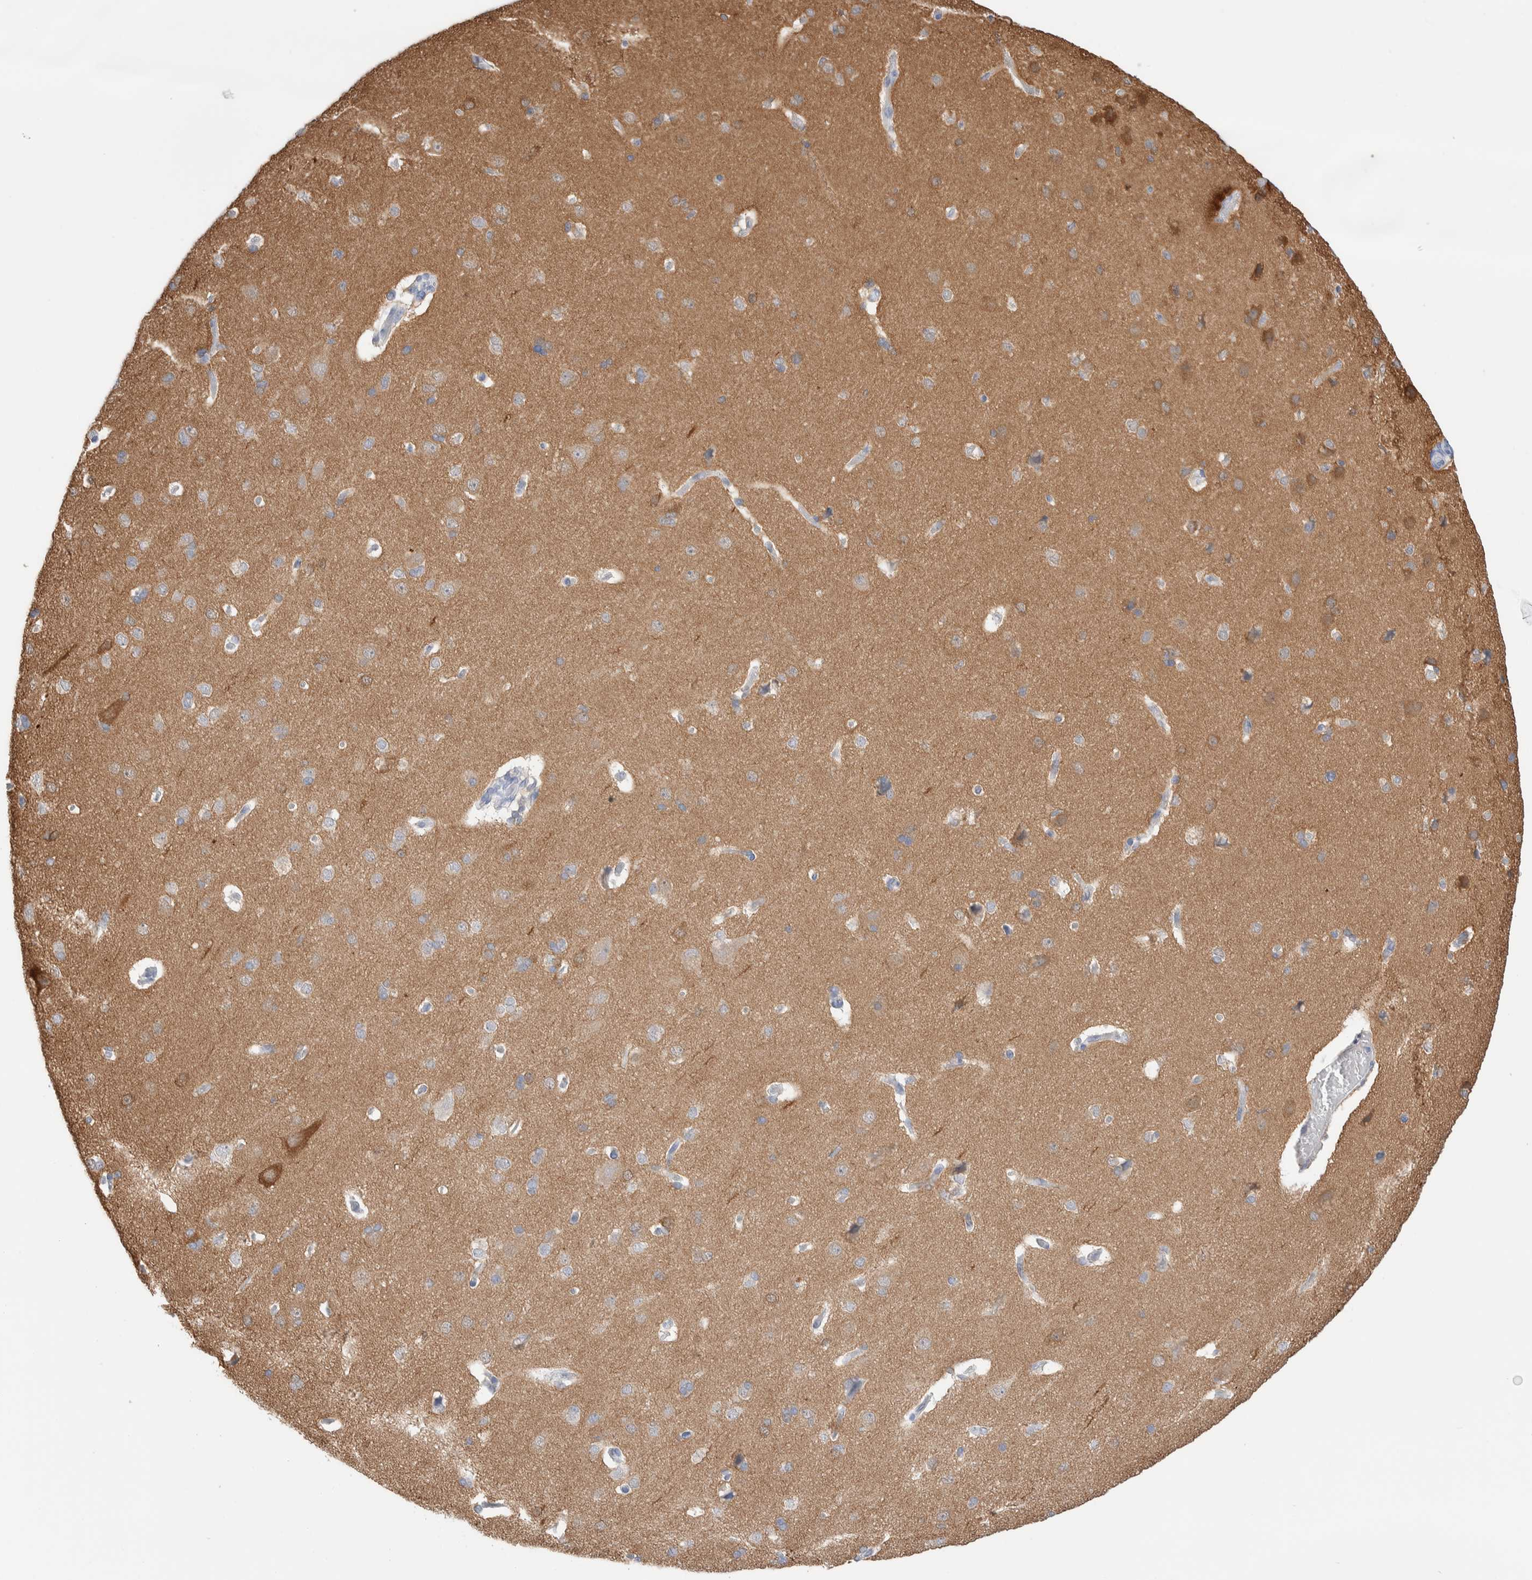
{"staining": {"intensity": "negative", "quantity": "none", "location": "none"}, "tissue": "cerebral cortex", "cell_type": "Endothelial cells", "image_type": "normal", "snomed": [{"axis": "morphology", "description": "Normal tissue, NOS"}, {"axis": "topography", "description": "Cerebral cortex"}], "caption": "This image is of unremarkable cerebral cortex stained with IHC to label a protein in brown with the nuclei are counter-stained blue. There is no positivity in endothelial cells.", "gene": "GDA", "patient": {"sex": "male", "age": 62}}